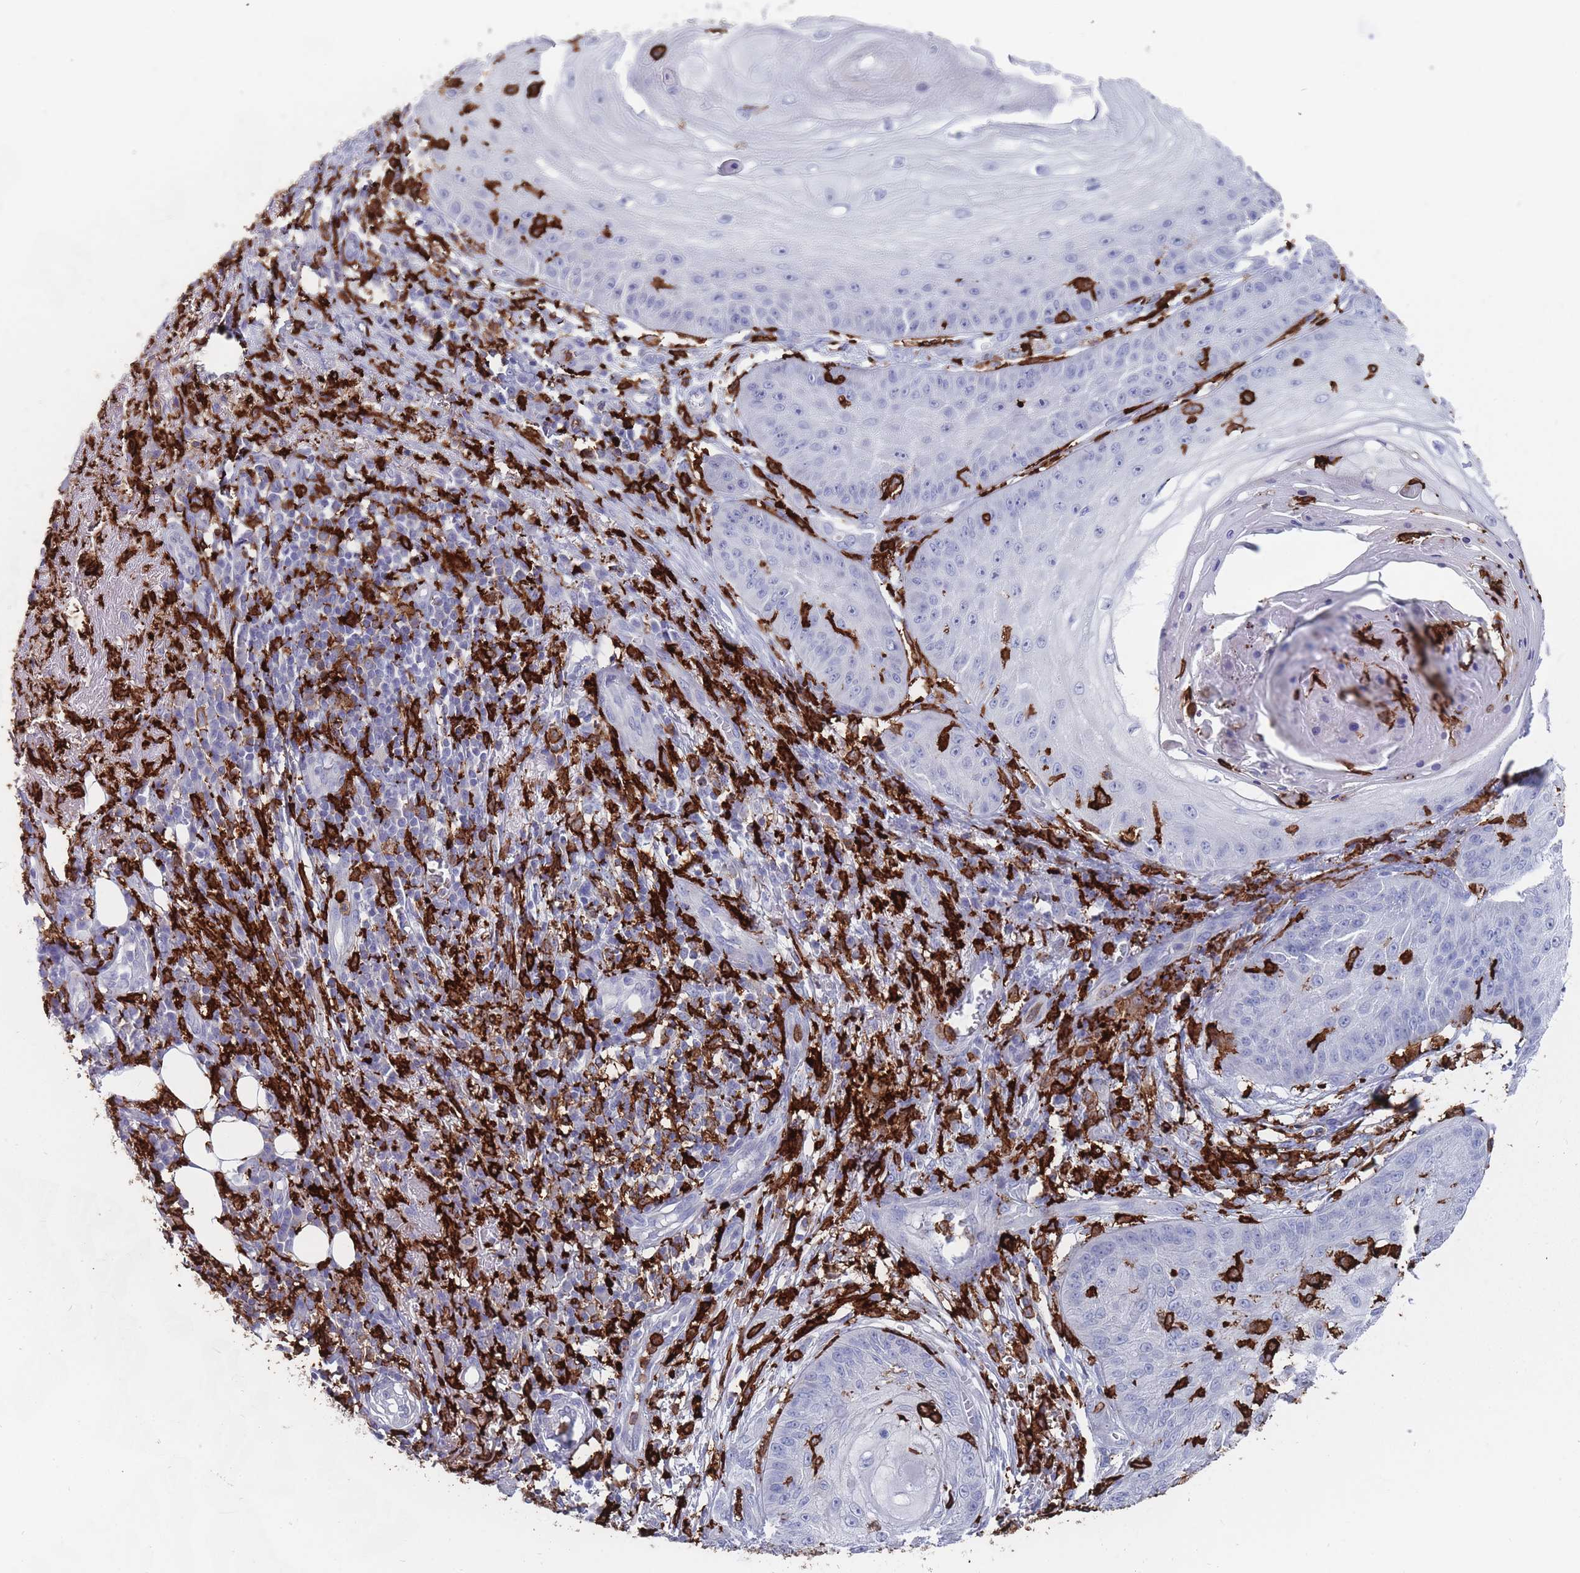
{"staining": {"intensity": "negative", "quantity": "none", "location": "none"}, "tissue": "skin cancer", "cell_type": "Tumor cells", "image_type": "cancer", "snomed": [{"axis": "morphology", "description": "Squamous cell carcinoma, NOS"}, {"axis": "topography", "description": "Skin"}], "caption": "Immunohistochemistry (IHC) micrograph of neoplastic tissue: human skin cancer stained with DAB (3,3'-diaminobenzidine) reveals no significant protein positivity in tumor cells.", "gene": "AIF1", "patient": {"sex": "male", "age": 70}}